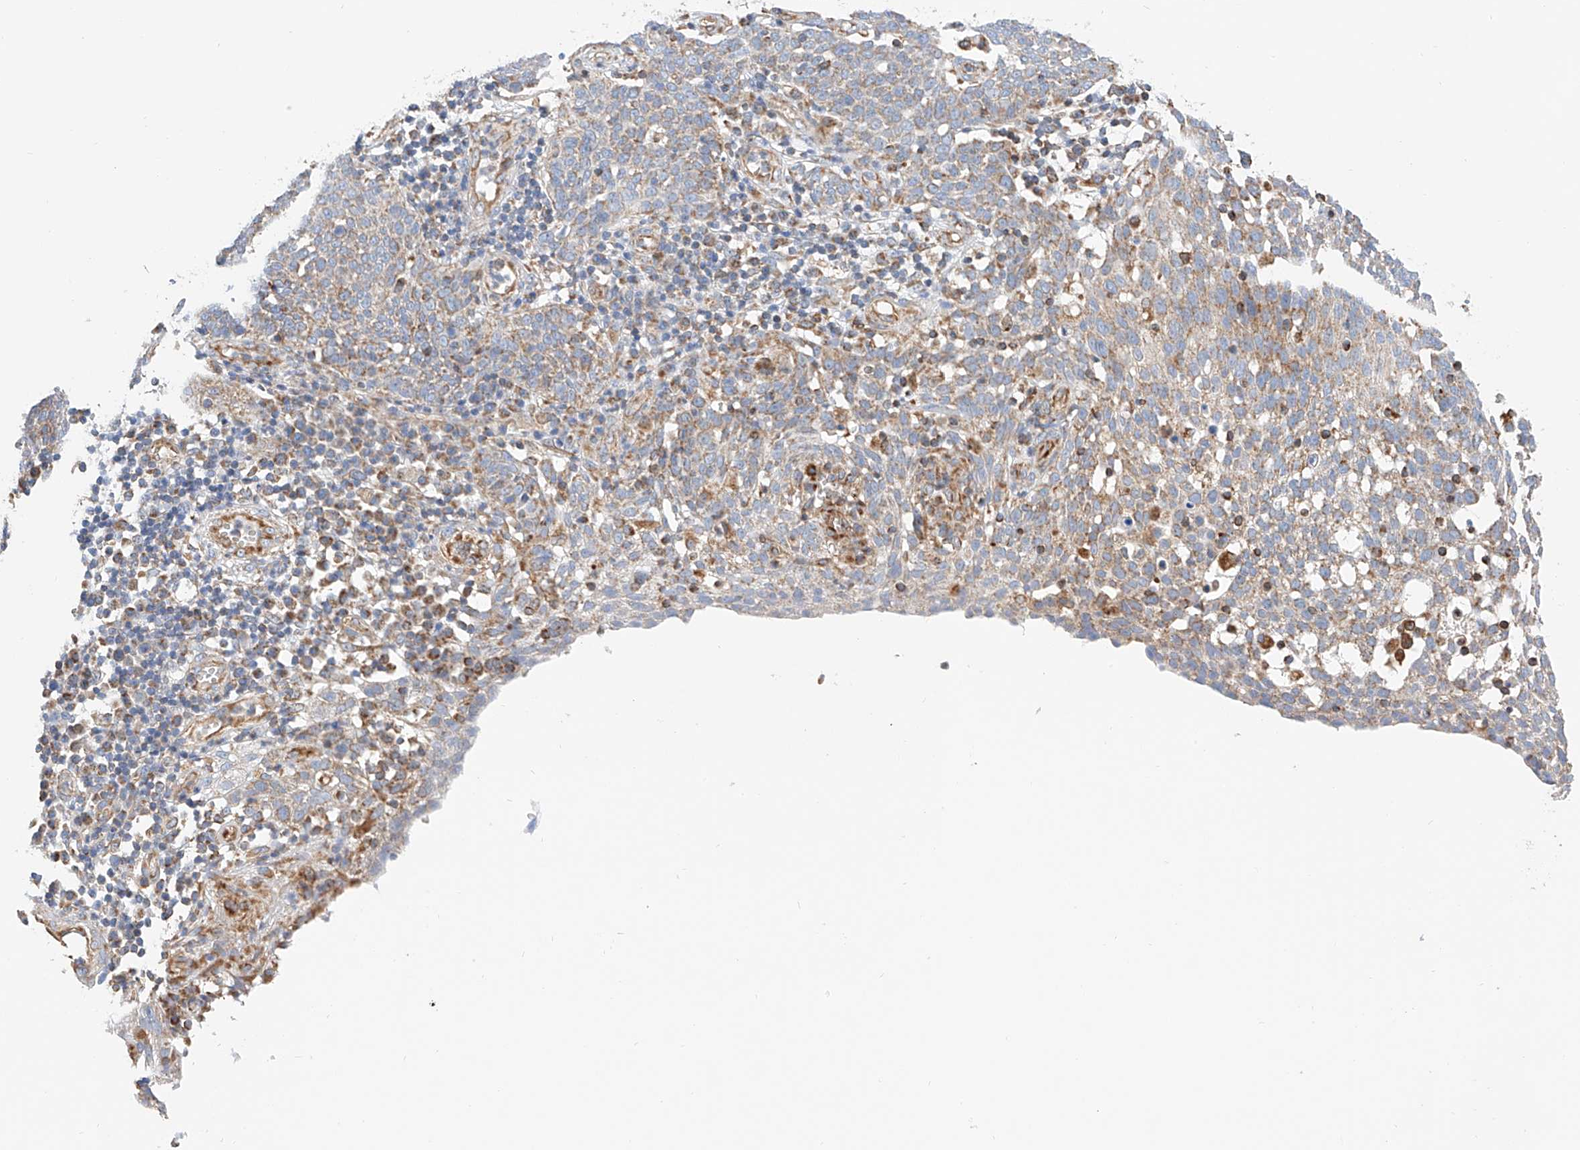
{"staining": {"intensity": "moderate", "quantity": ">75%", "location": "cytoplasmic/membranous"}, "tissue": "cervical cancer", "cell_type": "Tumor cells", "image_type": "cancer", "snomed": [{"axis": "morphology", "description": "Squamous cell carcinoma, NOS"}, {"axis": "topography", "description": "Cervix"}], "caption": "Immunohistochemical staining of human squamous cell carcinoma (cervical) reveals medium levels of moderate cytoplasmic/membranous protein positivity in approximately >75% of tumor cells.", "gene": "NDUFV3", "patient": {"sex": "female", "age": 34}}